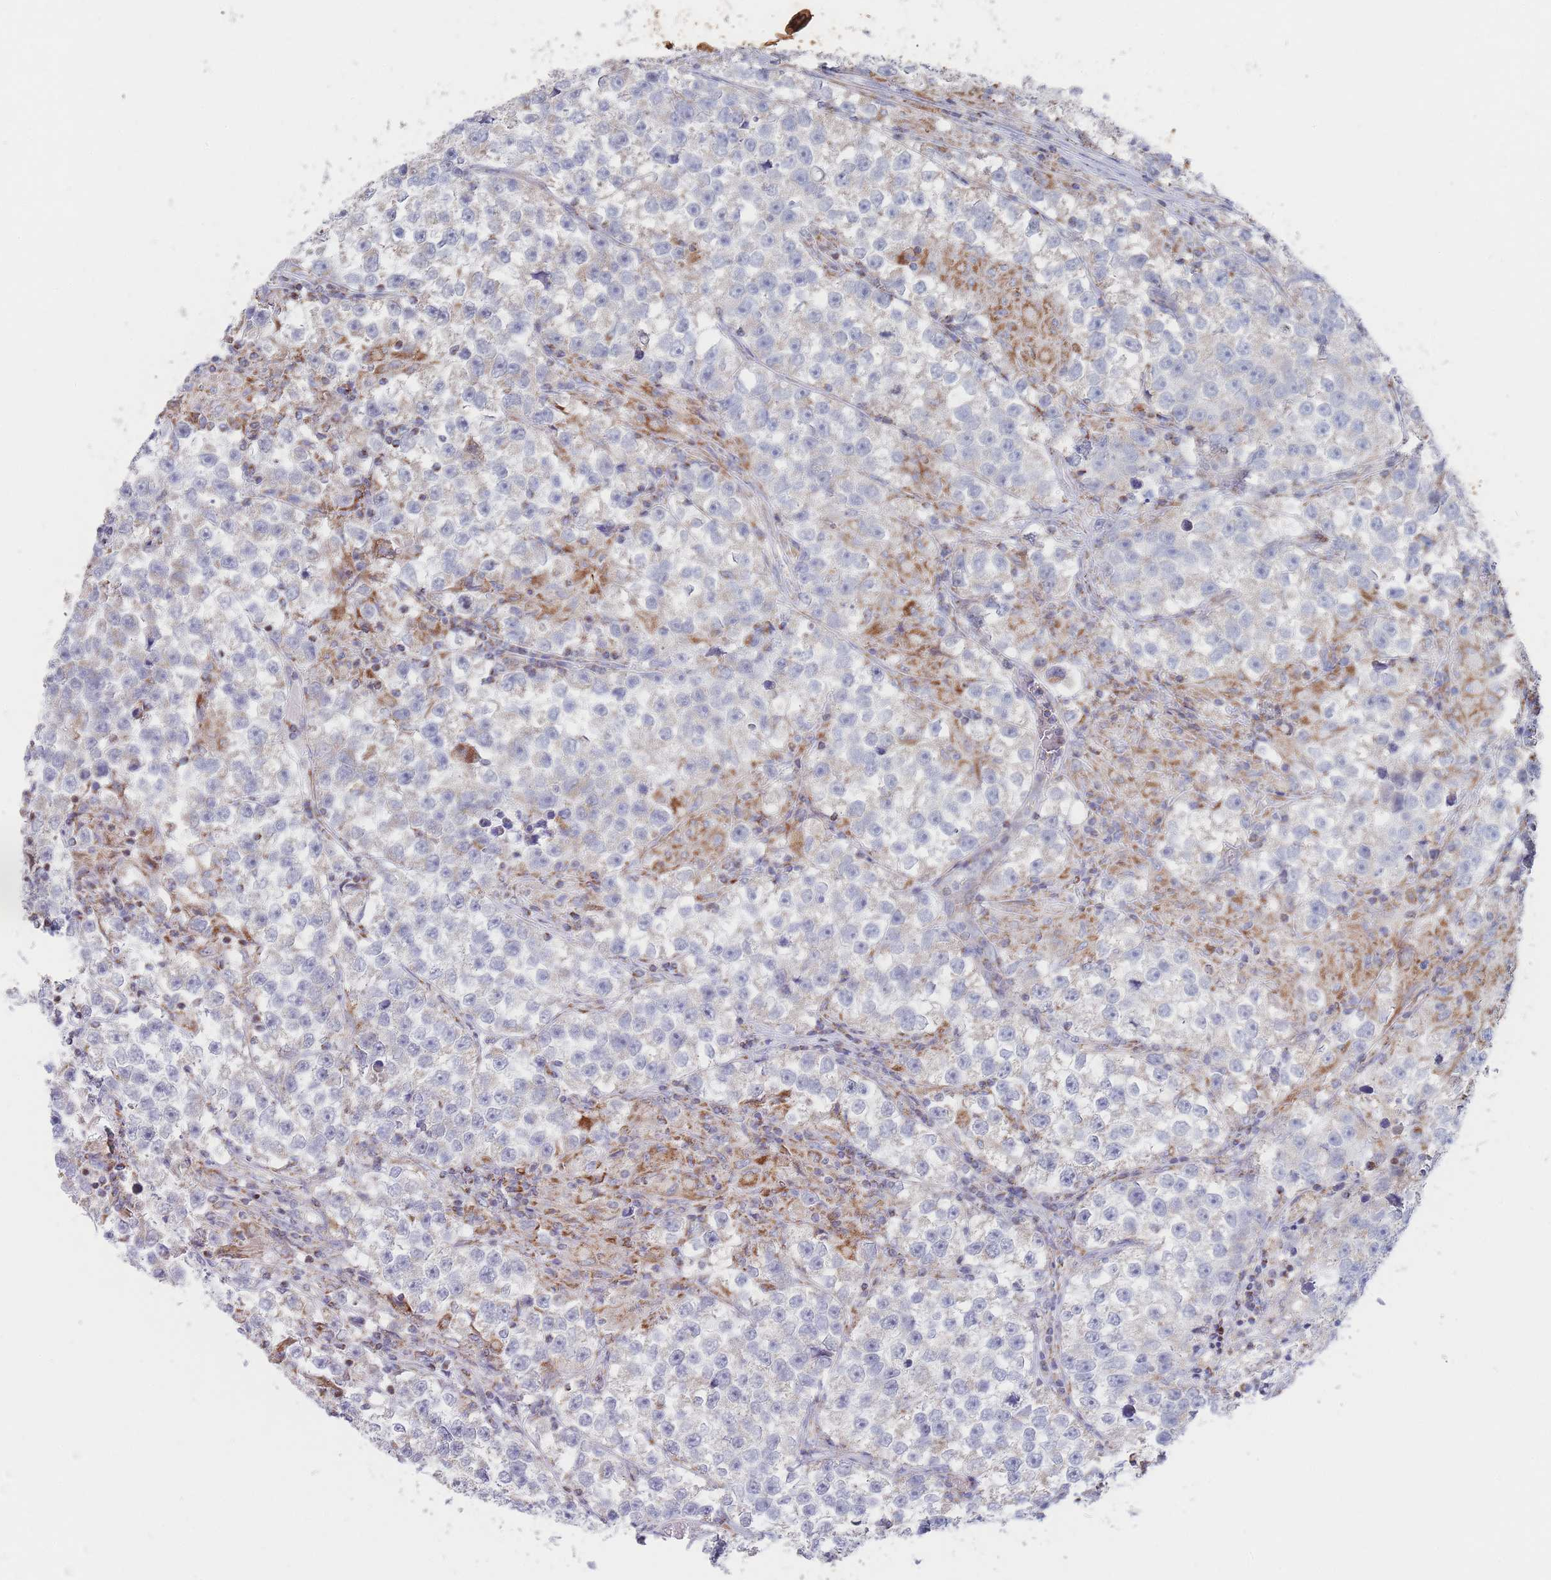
{"staining": {"intensity": "moderate", "quantity": "<25%", "location": "cytoplasmic/membranous"}, "tissue": "testis cancer", "cell_type": "Tumor cells", "image_type": "cancer", "snomed": [{"axis": "morphology", "description": "Seminoma, NOS"}, {"axis": "topography", "description": "Testis"}], "caption": "This is an image of IHC staining of testis cancer (seminoma), which shows moderate expression in the cytoplasmic/membranous of tumor cells.", "gene": "IKZF4", "patient": {"sex": "male", "age": 46}}